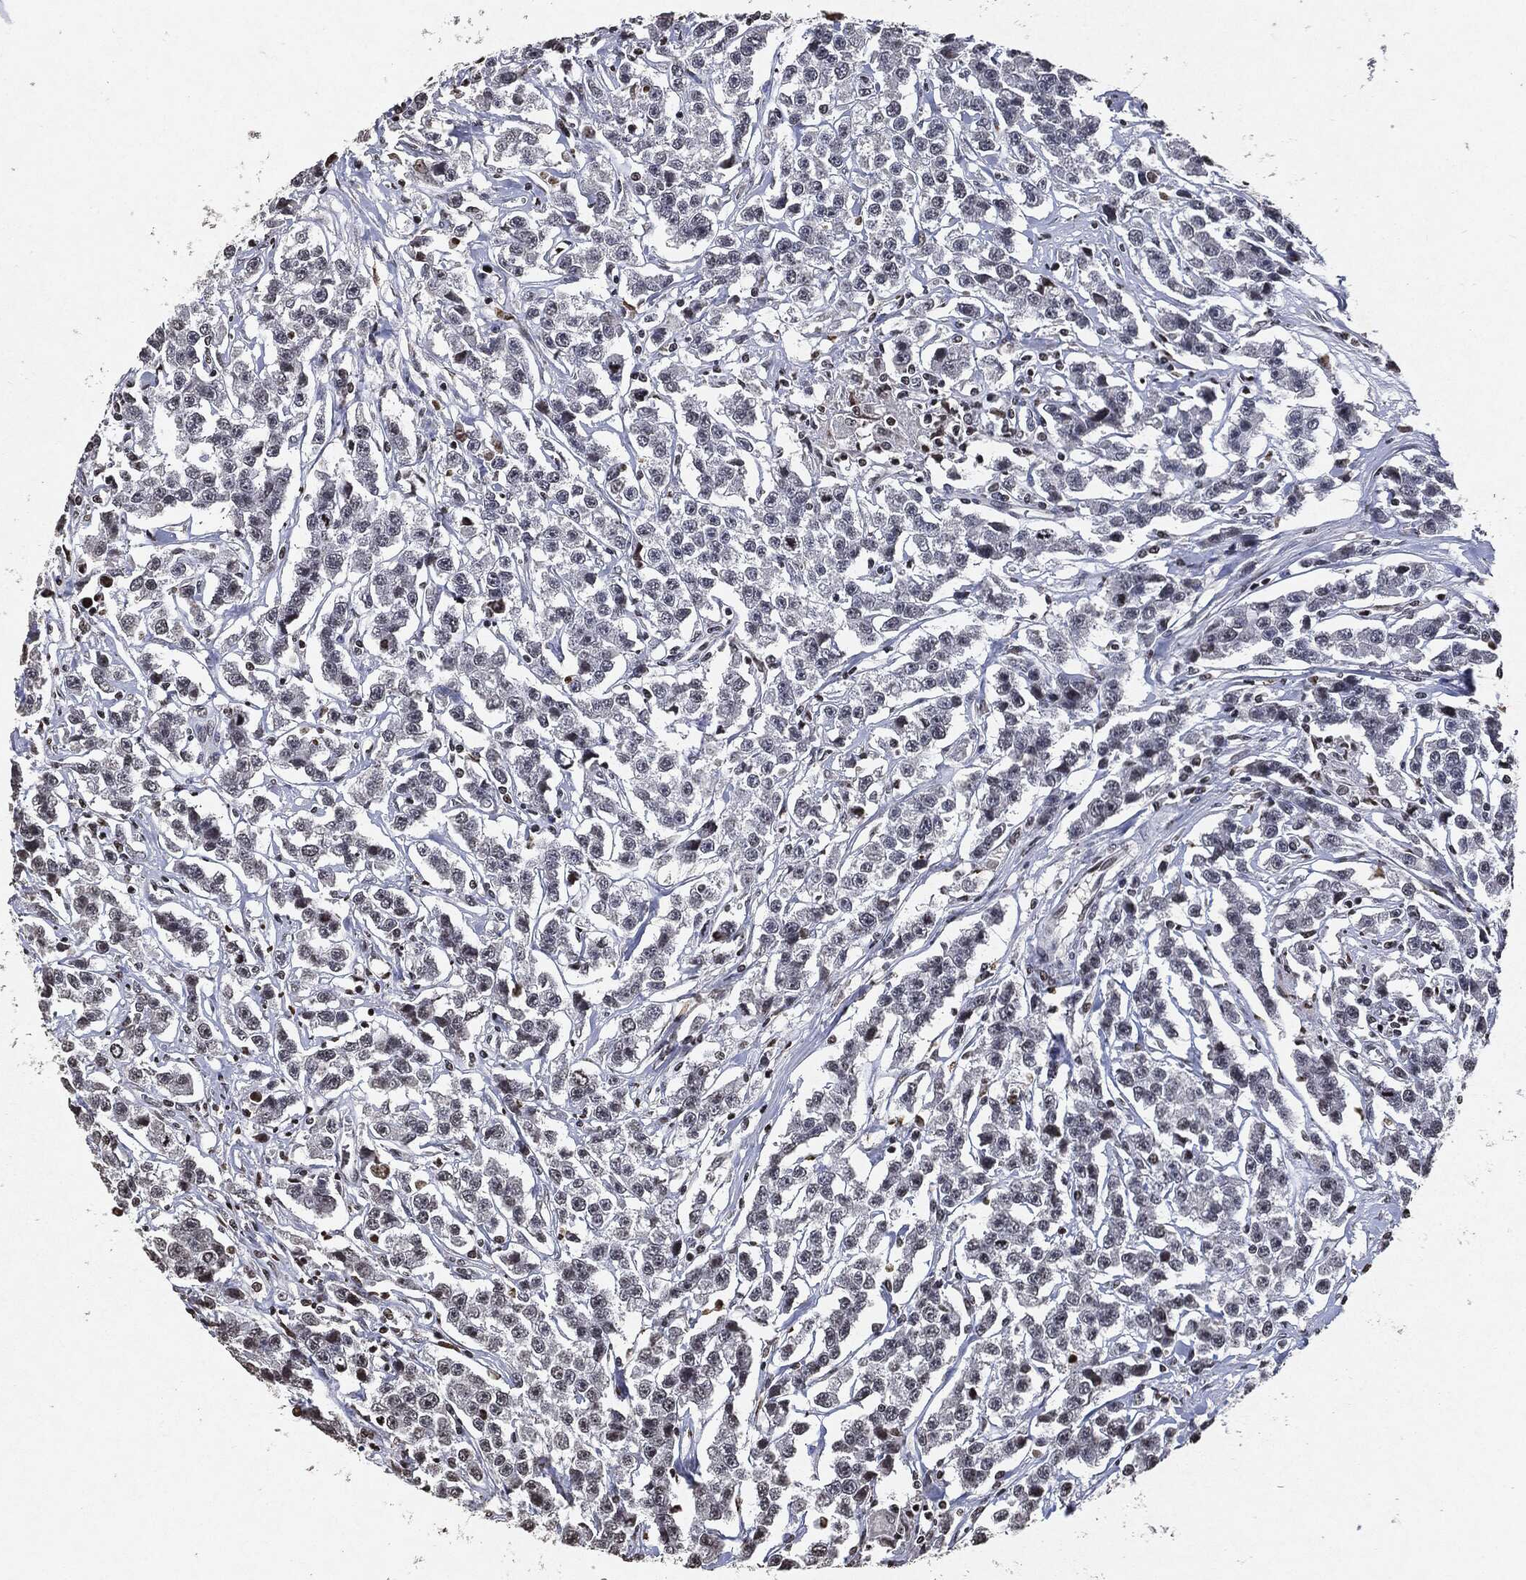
{"staining": {"intensity": "negative", "quantity": "none", "location": "none"}, "tissue": "testis cancer", "cell_type": "Tumor cells", "image_type": "cancer", "snomed": [{"axis": "morphology", "description": "Seminoma, NOS"}, {"axis": "topography", "description": "Testis"}], "caption": "DAB immunohistochemical staining of human testis cancer demonstrates no significant positivity in tumor cells.", "gene": "JUN", "patient": {"sex": "male", "age": 59}}